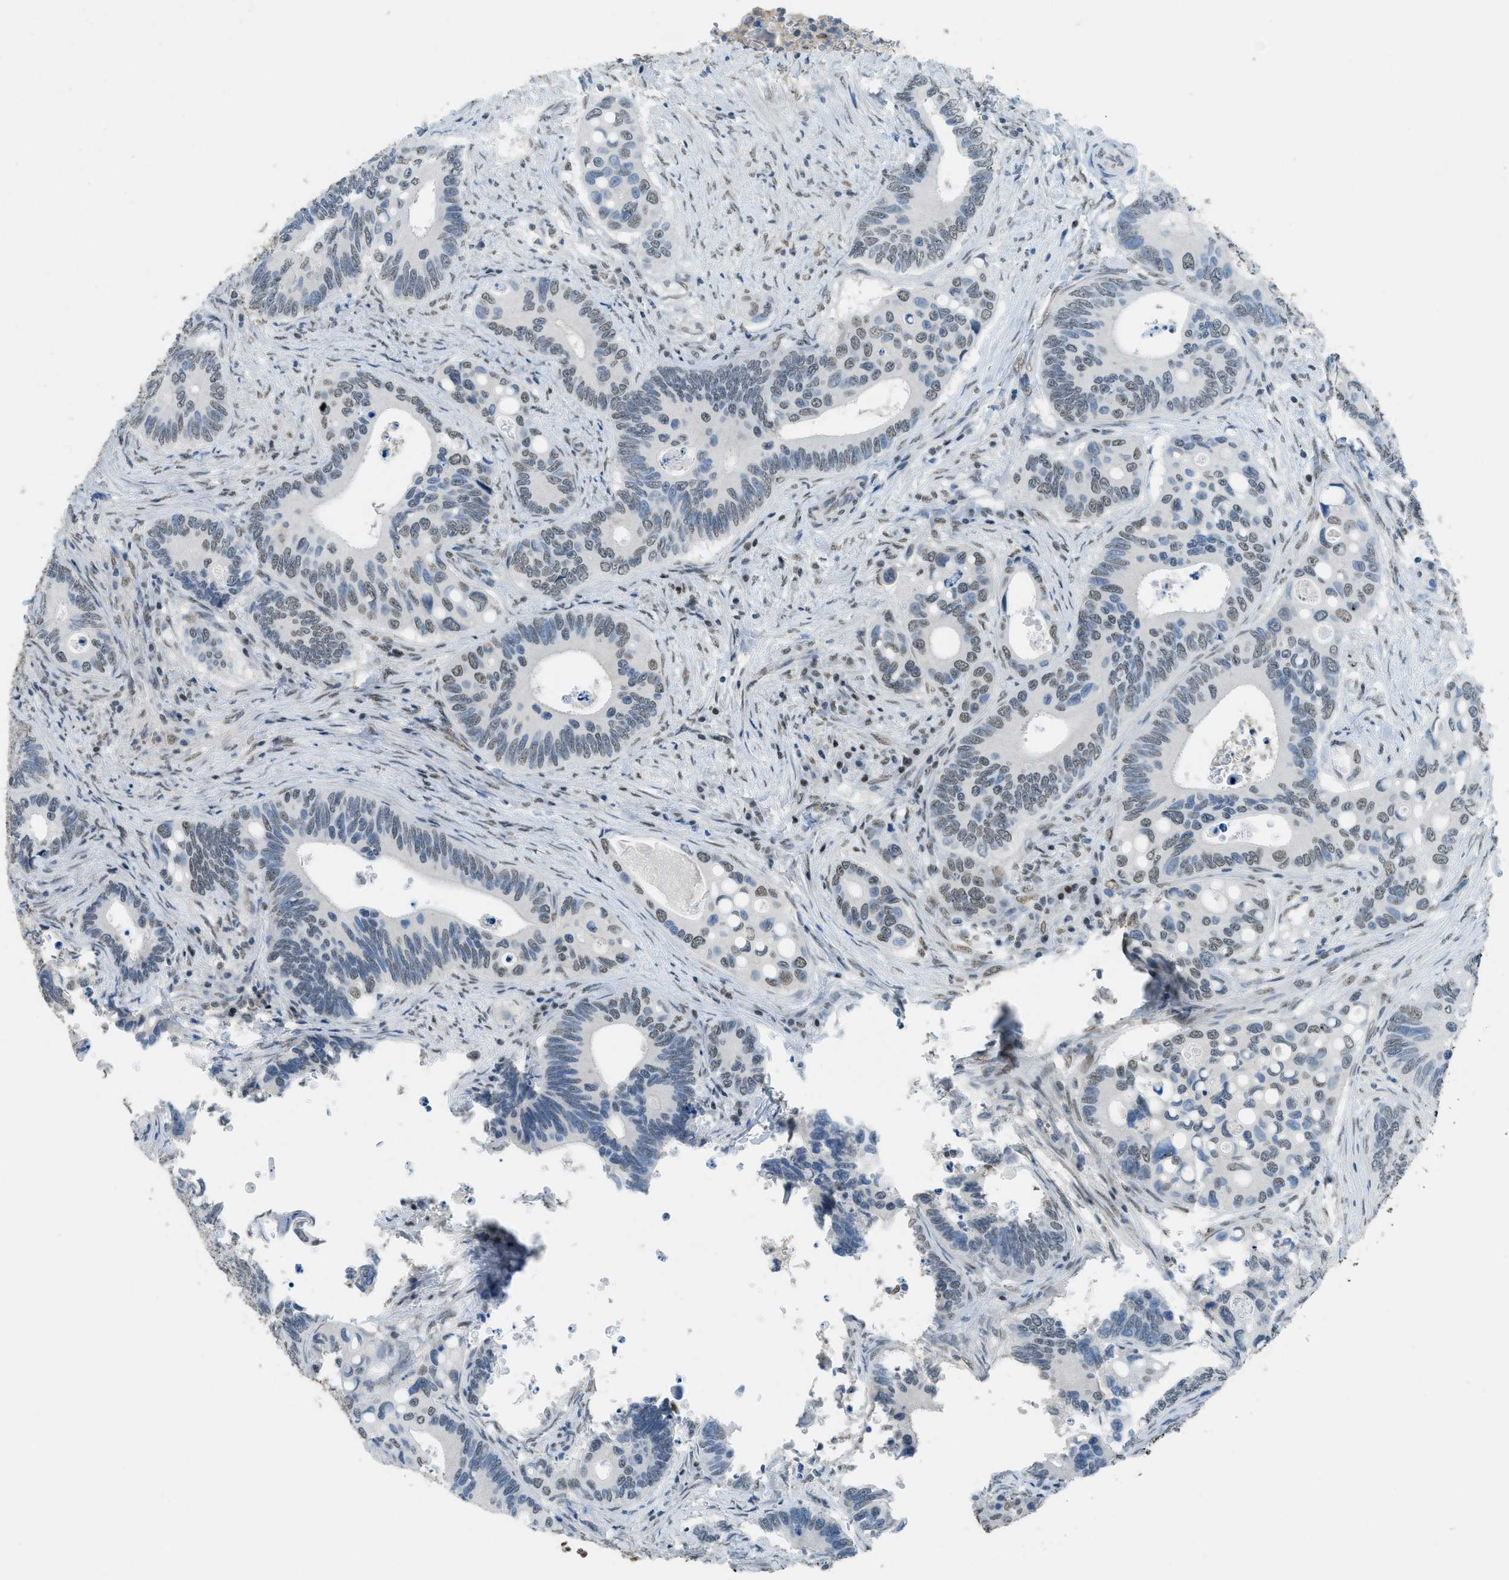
{"staining": {"intensity": "weak", "quantity": ">75%", "location": "nuclear"}, "tissue": "colorectal cancer", "cell_type": "Tumor cells", "image_type": "cancer", "snomed": [{"axis": "morphology", "description": "Inflammation, NOS"}, {"axis": "morphology", "description": "Adenocarcinoma, NOS"}, {"axis": "topography", "description": "Colon"}], "caption": "This is an image of IHC staining of colorectal cancer (adenocarcinoma), which shows weak expression in the nuclear of tumor cells.", "gene": "TTC13", "patient": {"sex": "male", "age": 72}}